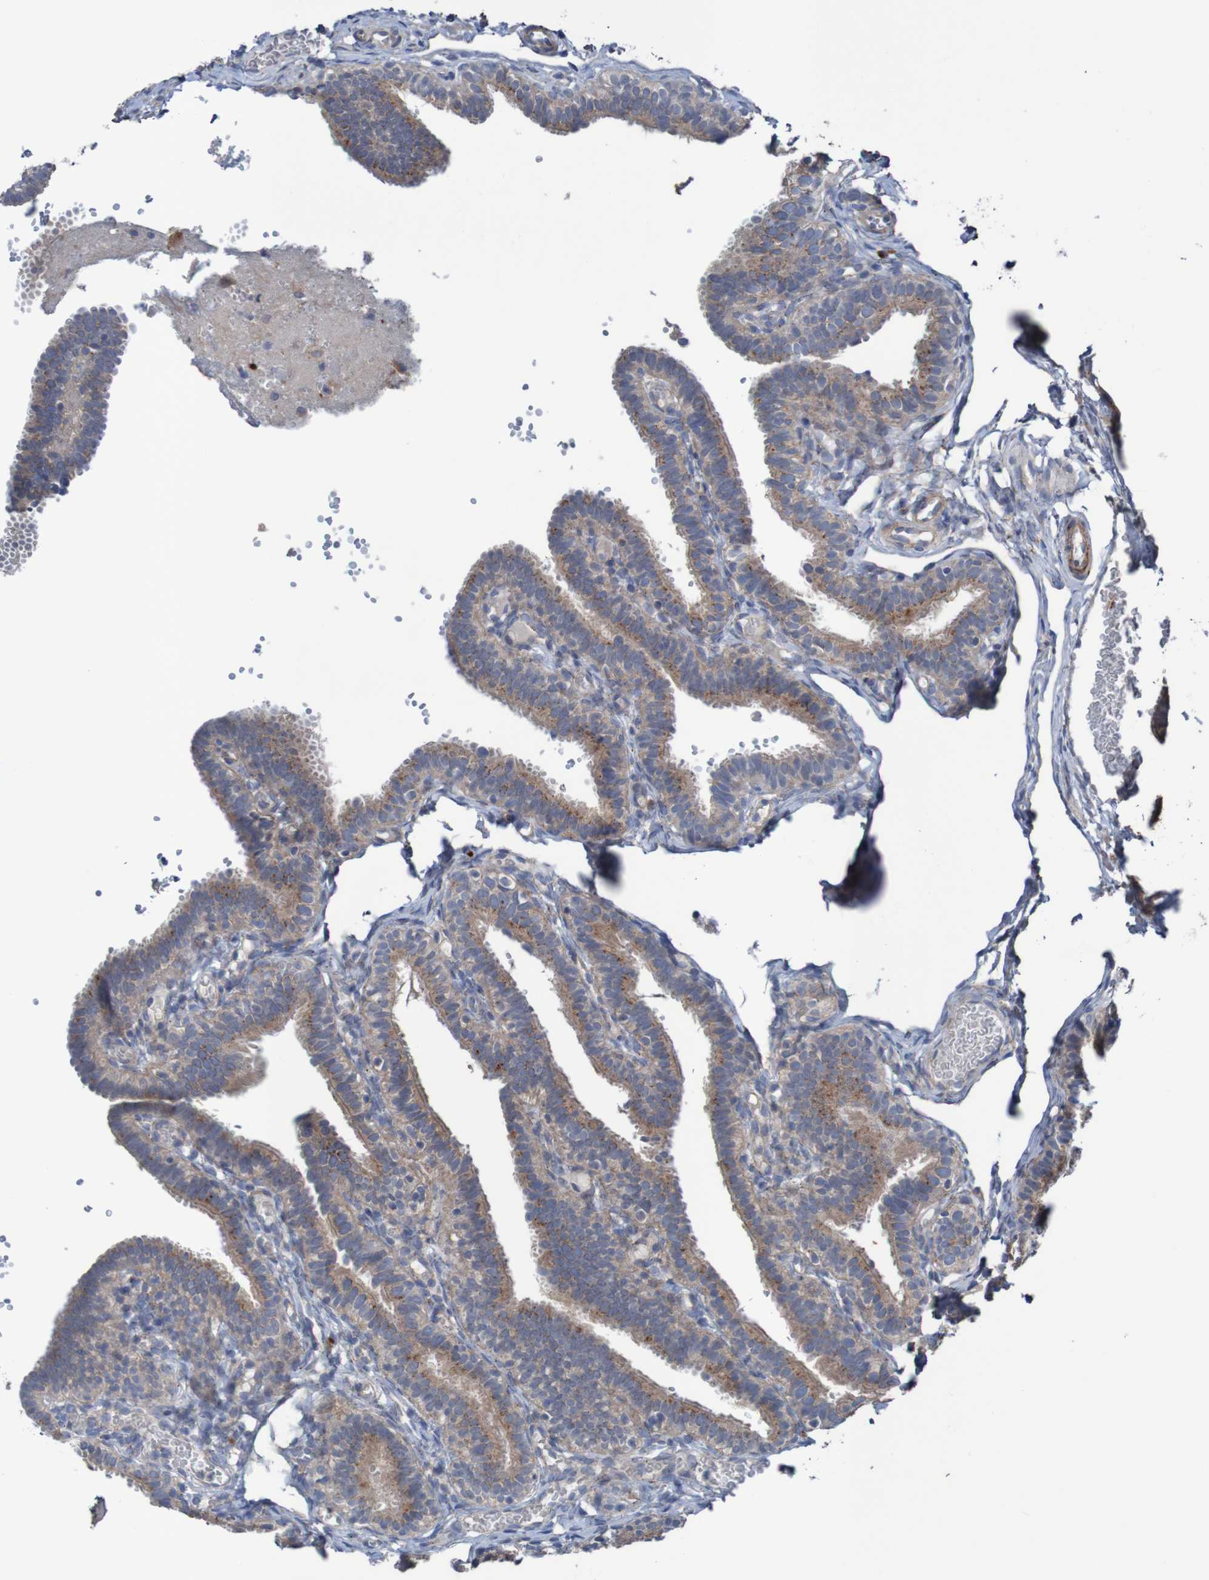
{"staining": {"intensity": "moderate", "quantity": ">75%", "location": "cytoplasmic/membranous"}, "tissue": "fallopian tube", "cell_type": "Glandular cells", "image_type": "normal", "snomed": [{"axis": "morphology", "description": "Normal tissue, NOS"}, {"axis": "topography", "description": "Fallopian tube"}, {"axis": "topography", "description": "Placenta"}], "caption": "About >75% of glandular cells in normal fallopian tube demonstrate moderate cytoplasmic/membranous protein expression as visualized by brown immunohistochemical staining.", "gene": "ANGPT4", "patient": {"sex": "female", "age": 34}}